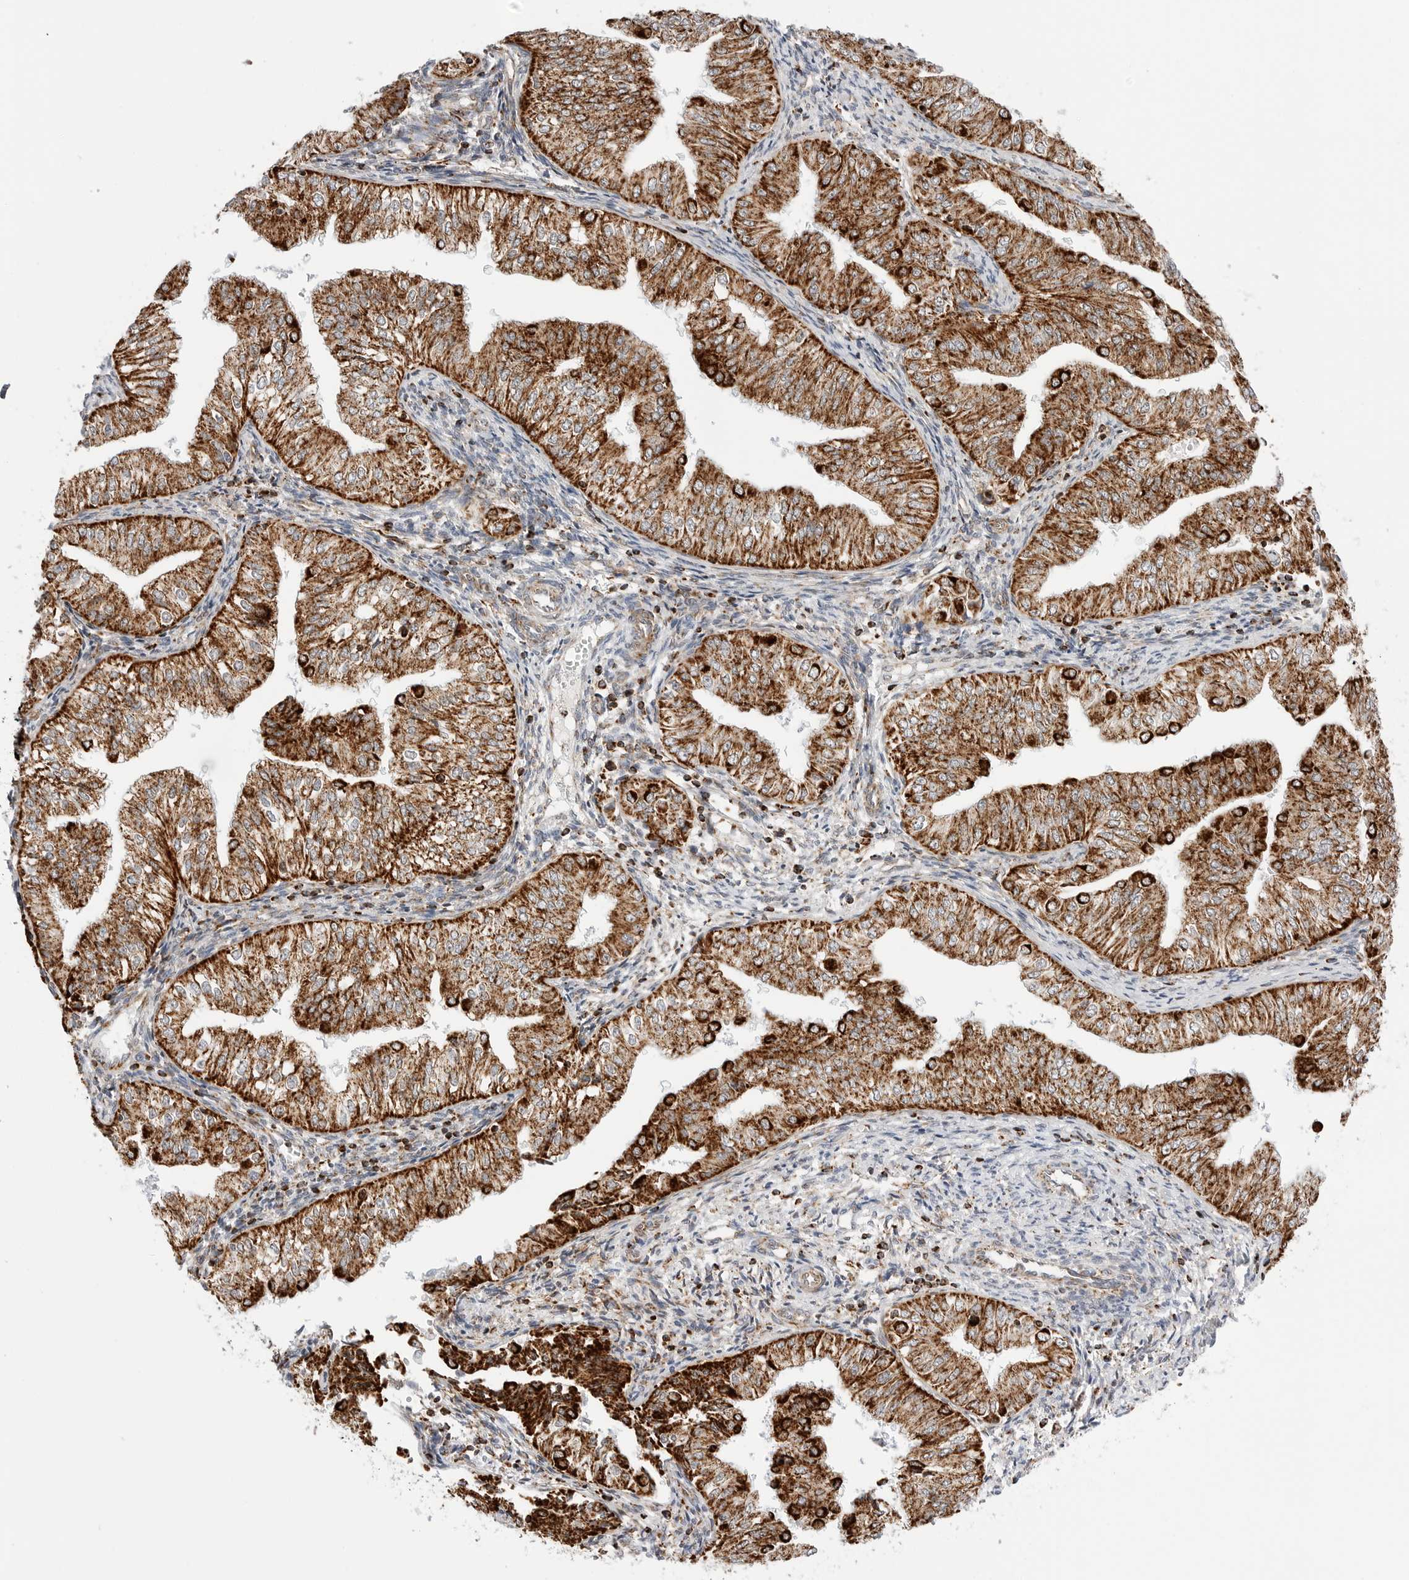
{"staining": {"intensity": "strong", "quantity": ">75%", "location": "cytoplasmic/membranous"}, "tissue": "endometrial cancer", "cell_type": "Tumor cells", "image_type": "cancer", "snomed": [{"axis": "morphology", "description": "Normal tissue, NOS"}, {"axis": "morphology", "description": "Adenocarcinoma, NOS"}, {"axis": "topography", "description": "Endometrium"}], "caption": "Immunohistochemical staining of adenocarcinoma (endometrial) displays strong cytoplasmic/membranous protein staining in about >75% of tumor cells. Immunohistochemistry (ihc) stains the protein in brown and the nuclei are stained blue.", "gene": "ATP5IF1", "patient": {"sex": "female", "age": 53}}